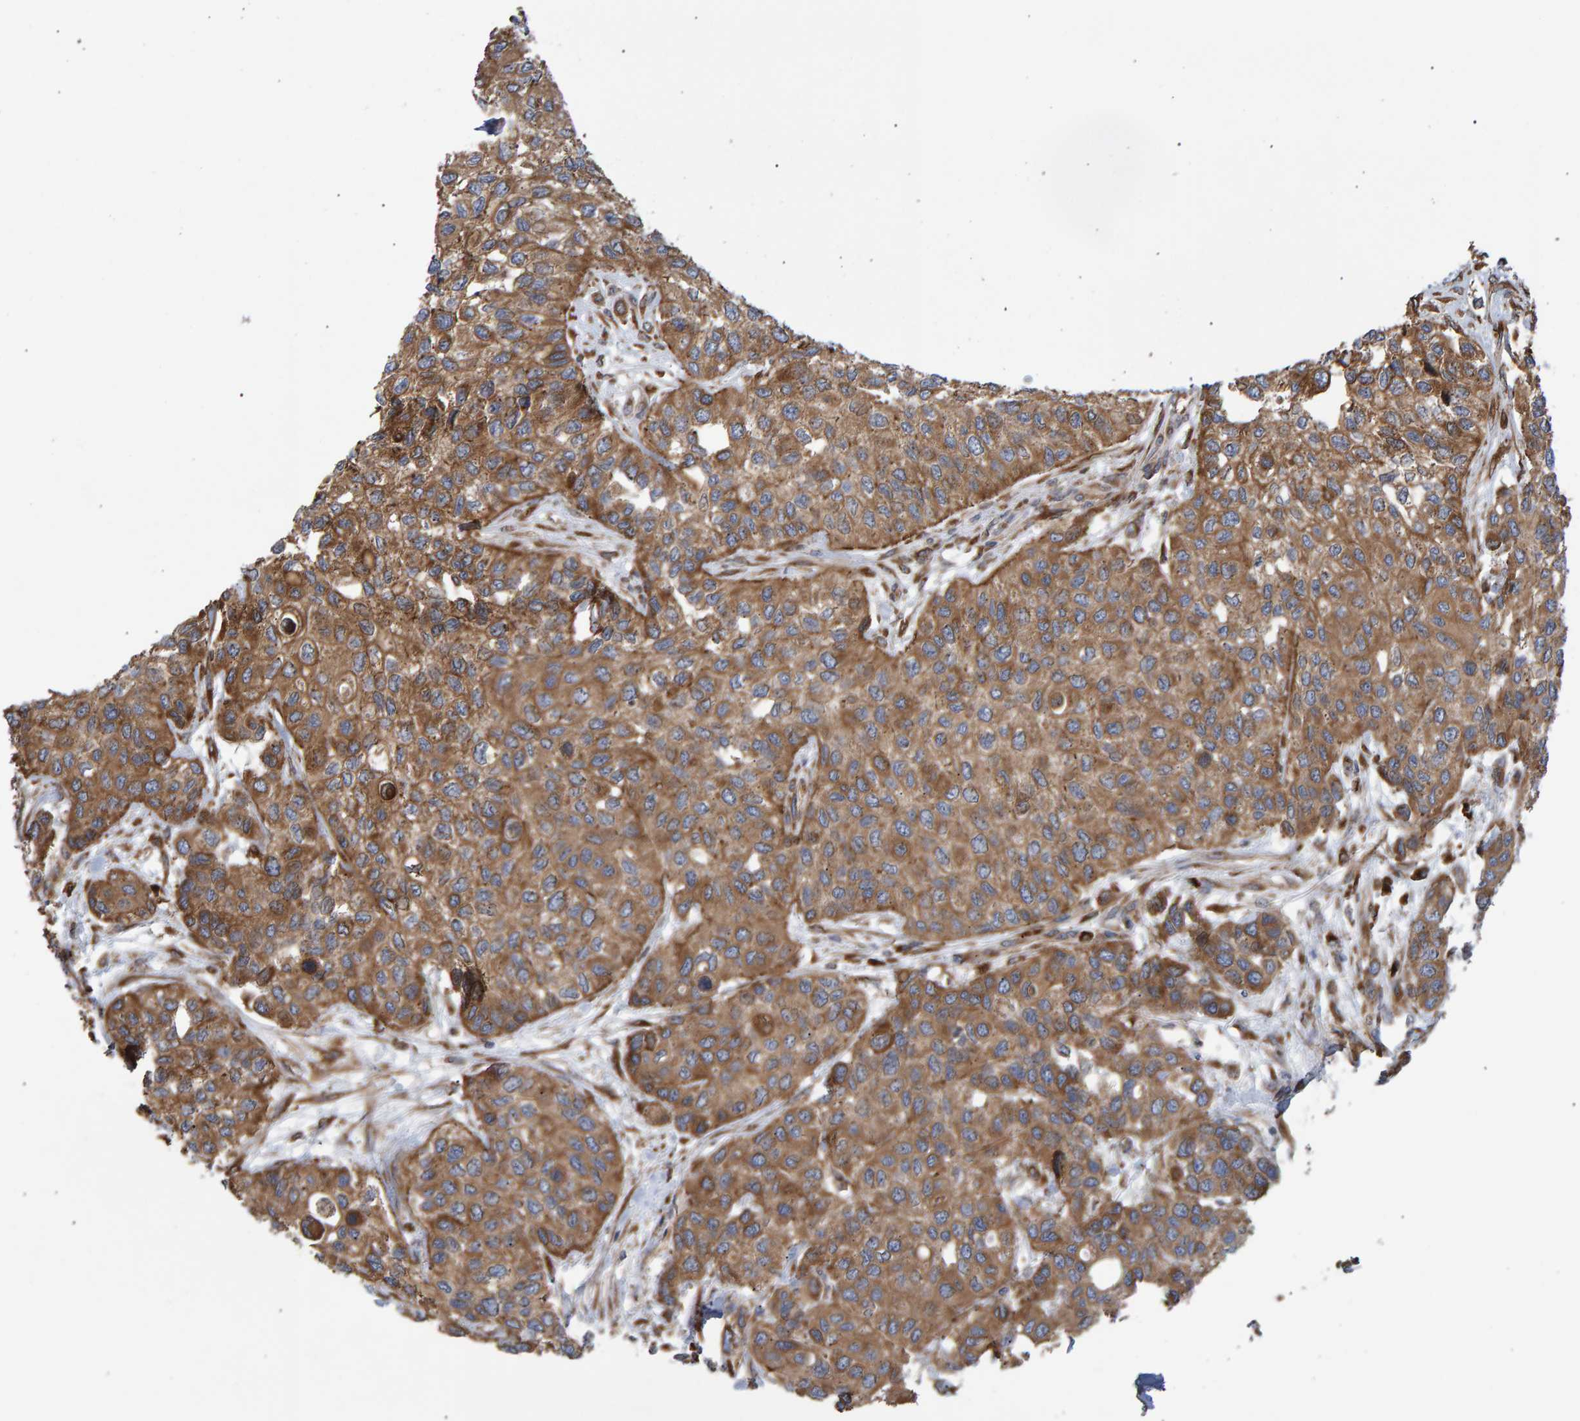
{"staining": {"intensity": "moderate", "quantity": ">75%", "location": "cytoplasmic/membranous"}, "tissue": "urothelial cancer", "cell_type": "Tumor cells", "image_type": "cancer", "snomed": [{"axis": "morphology", "description": "Urothelial carcinoma, High grade"}, {"axis": "topography", "description": "Urinary bladder"}], "caption": "The immunohistochemical stain shows moderate cytoplasmic/membranous staining in tumor cells of urothelial cancer tissue.", "gene": "FAM117A", "patient": {"sex": "female", "age": 56}}